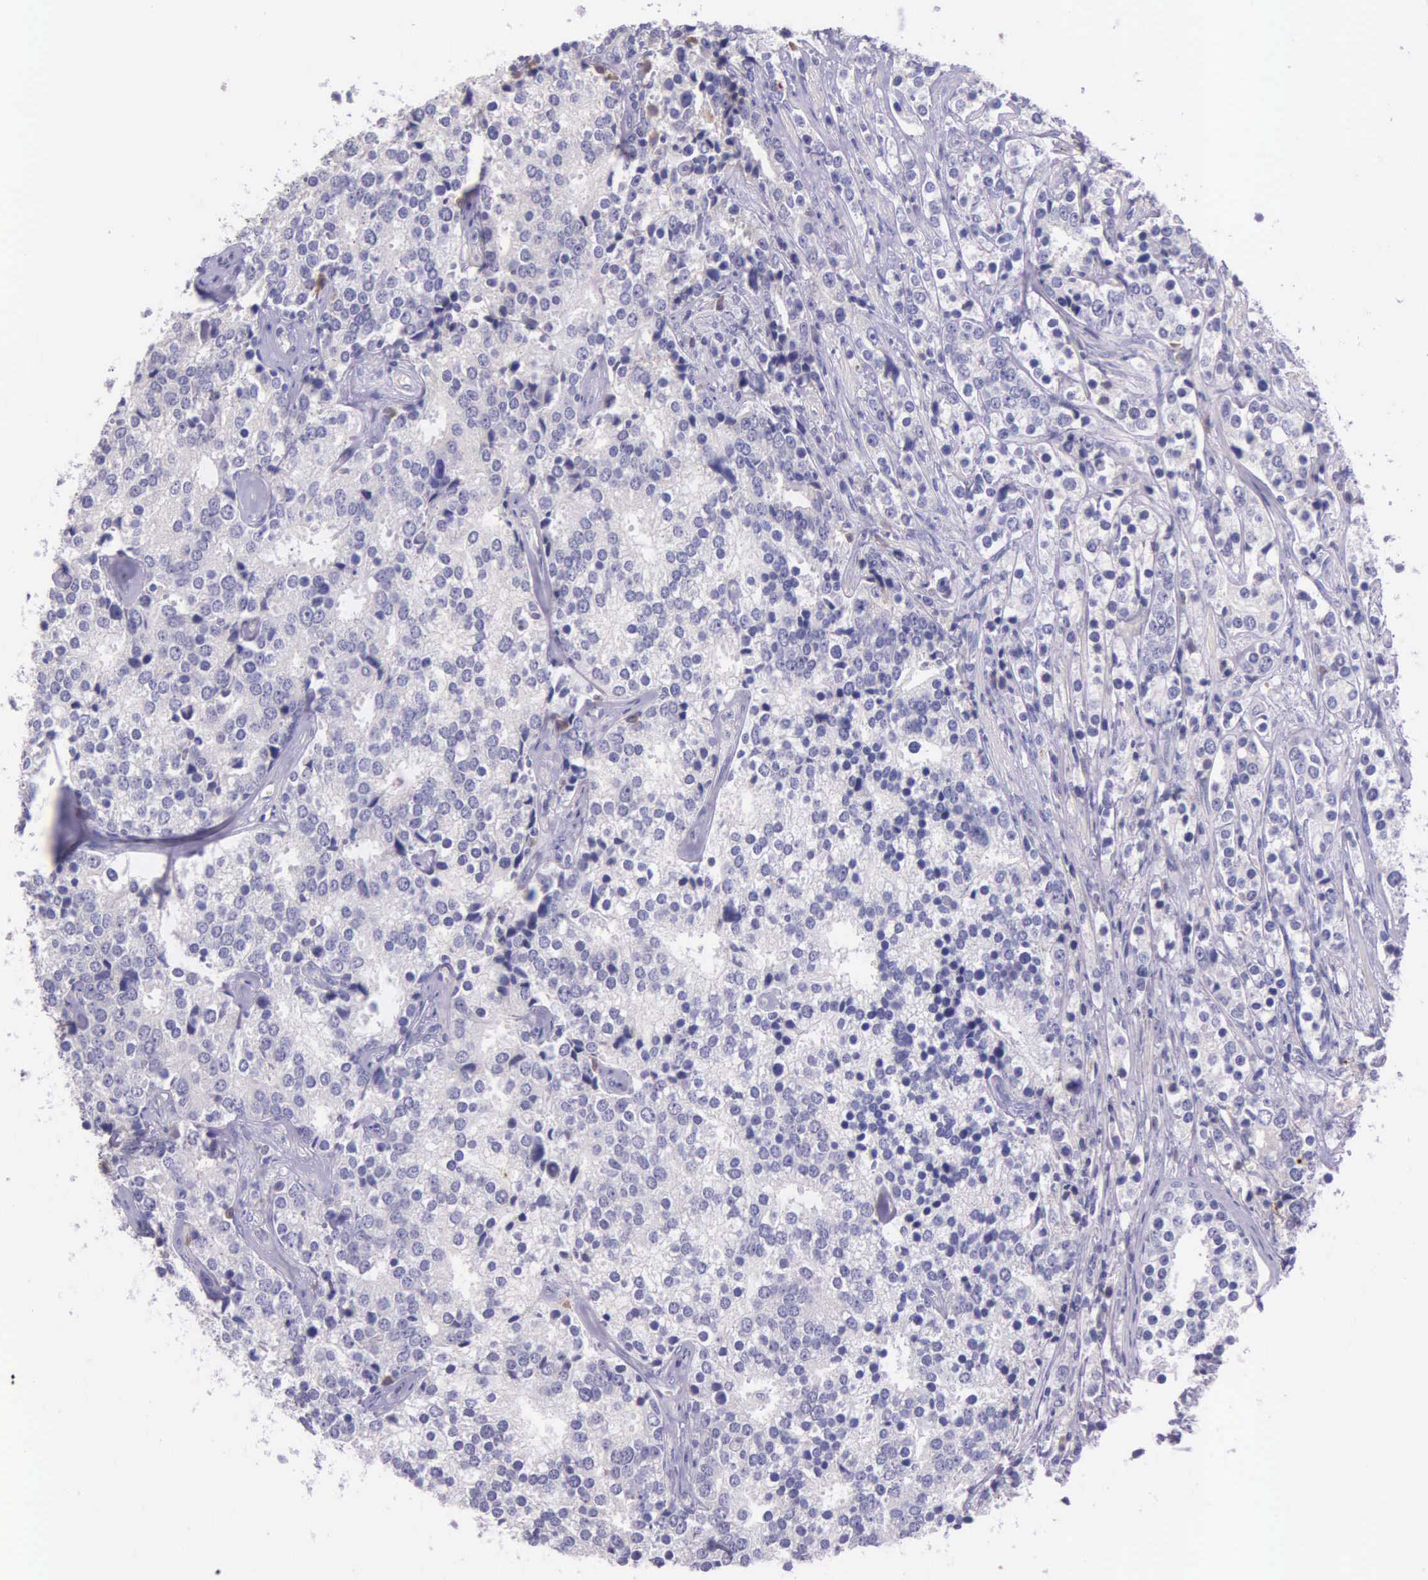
{"staining": {"intensity": "negative", "quantity": "none", "location": "none"}, "tissue": "prostate cancer", "cell_type": "Tumor cells", "image_type": "cancer", "snomed": [{"axis": "morphology", "description": "Adenocarcinoma, High grade"}, {"axis": "topography", "description": "Prostate"}], "caption": "Human adenocarcinoma (high-grade) (prostate) stained for a protein using IHC shows no positivity in tumor cells.", "gene": "THSD7A", "patient": {"sex": "male", "age": 71}}